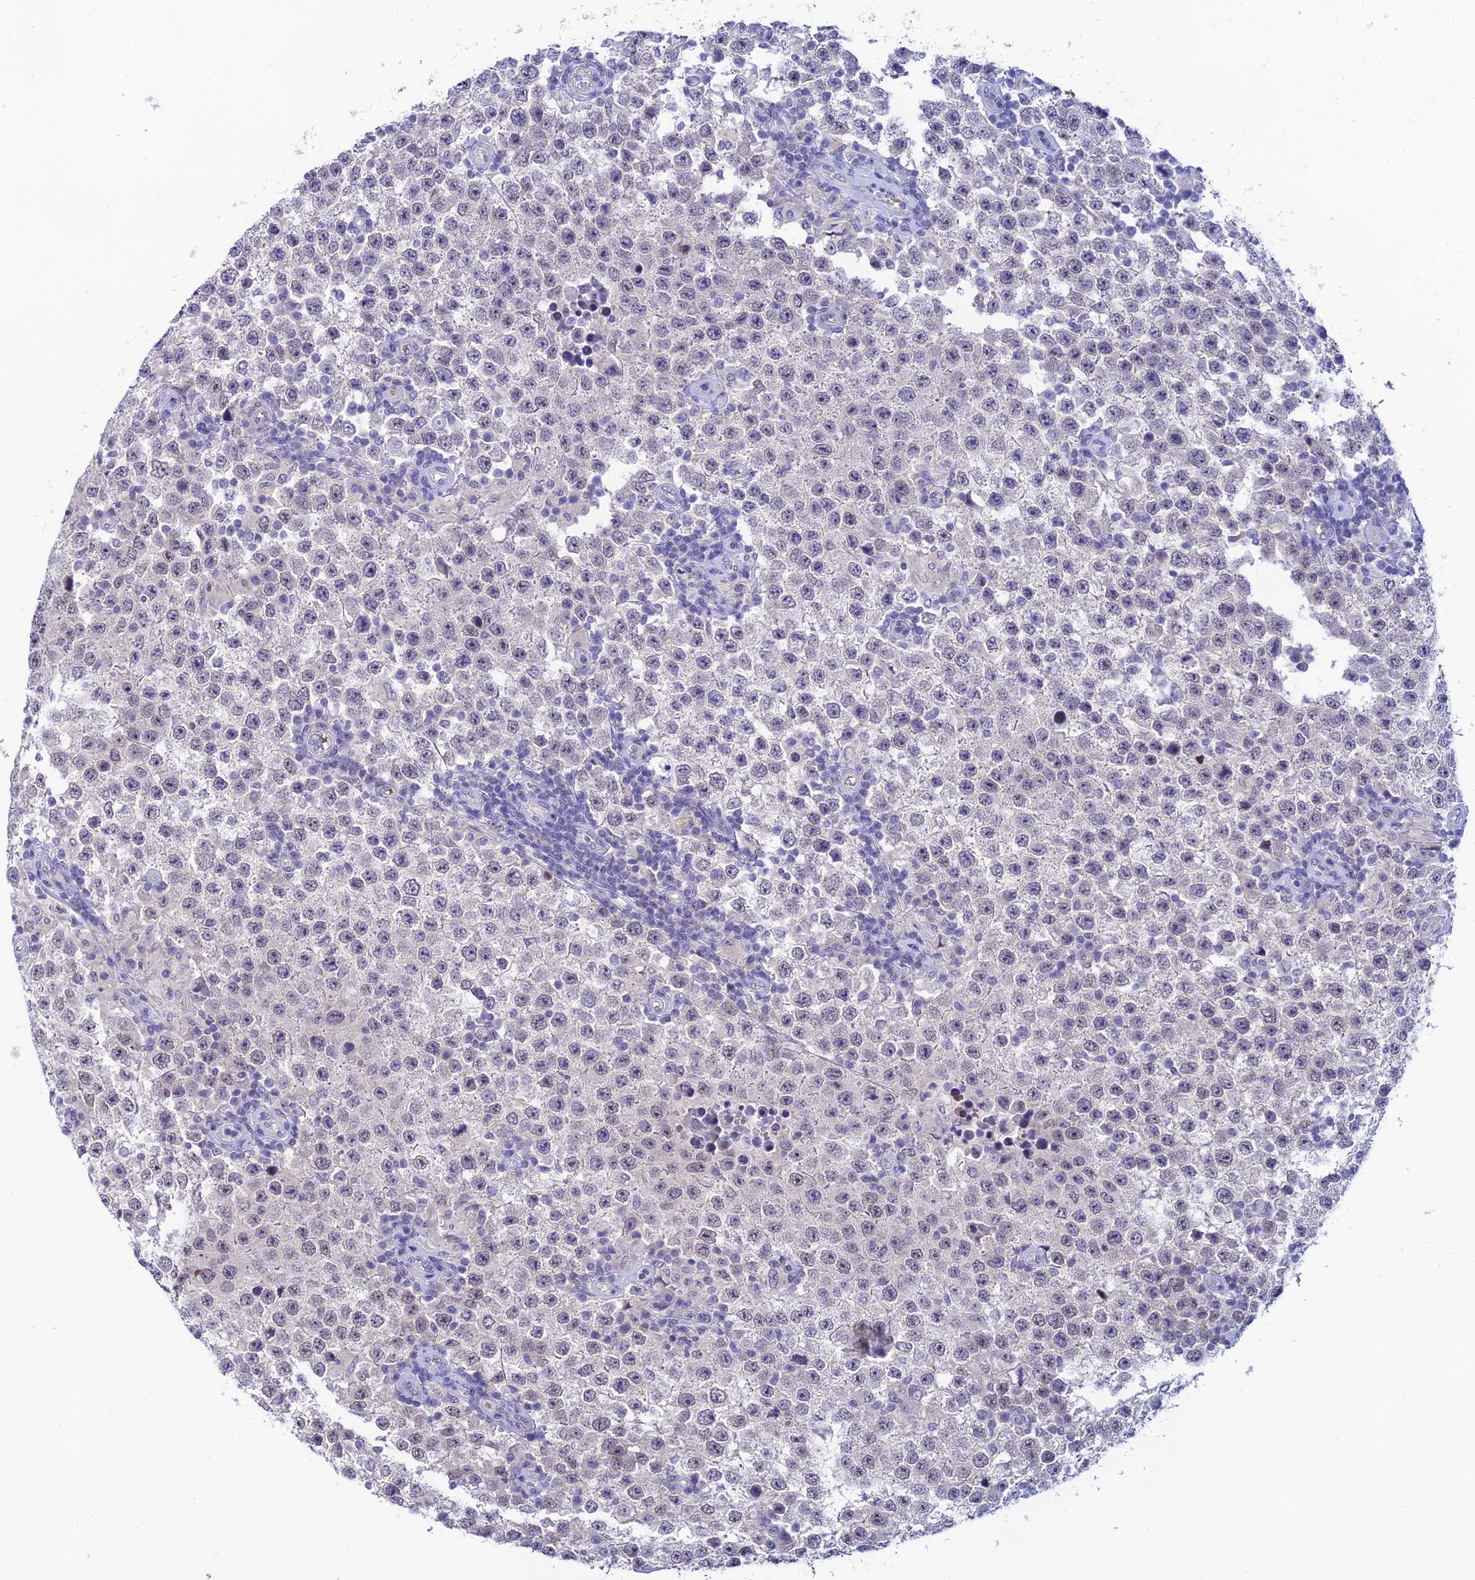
{"staining": {"intensity": "negative", "quantity": "none", "location": "none"}, "tissue": "testis cancer", "cell_type": "Tumor cells", "image_type": "cancer", "snomed": [{"axis": "morphology", "description": "Normal tissue, NOS"}, {"axis": "morphology", "description": "Urothelial carcinoma, High grade"}, {"axis": "morphology", "description": "Seminoma, NOS"}, {"axis": "morphology", "description": "Carcinoma, Embryonal, NOS"}, {"axis": "topography", "description": "Urinary bladder"}, {"axis": "topography", "description": "Testis"}], "caption": "Tumor cells are negative for protein expression in human testis cancer (embryonal carcinoma).", "gene": "RASGEF1B", "patient": {"sex": "male", "age": 41}}